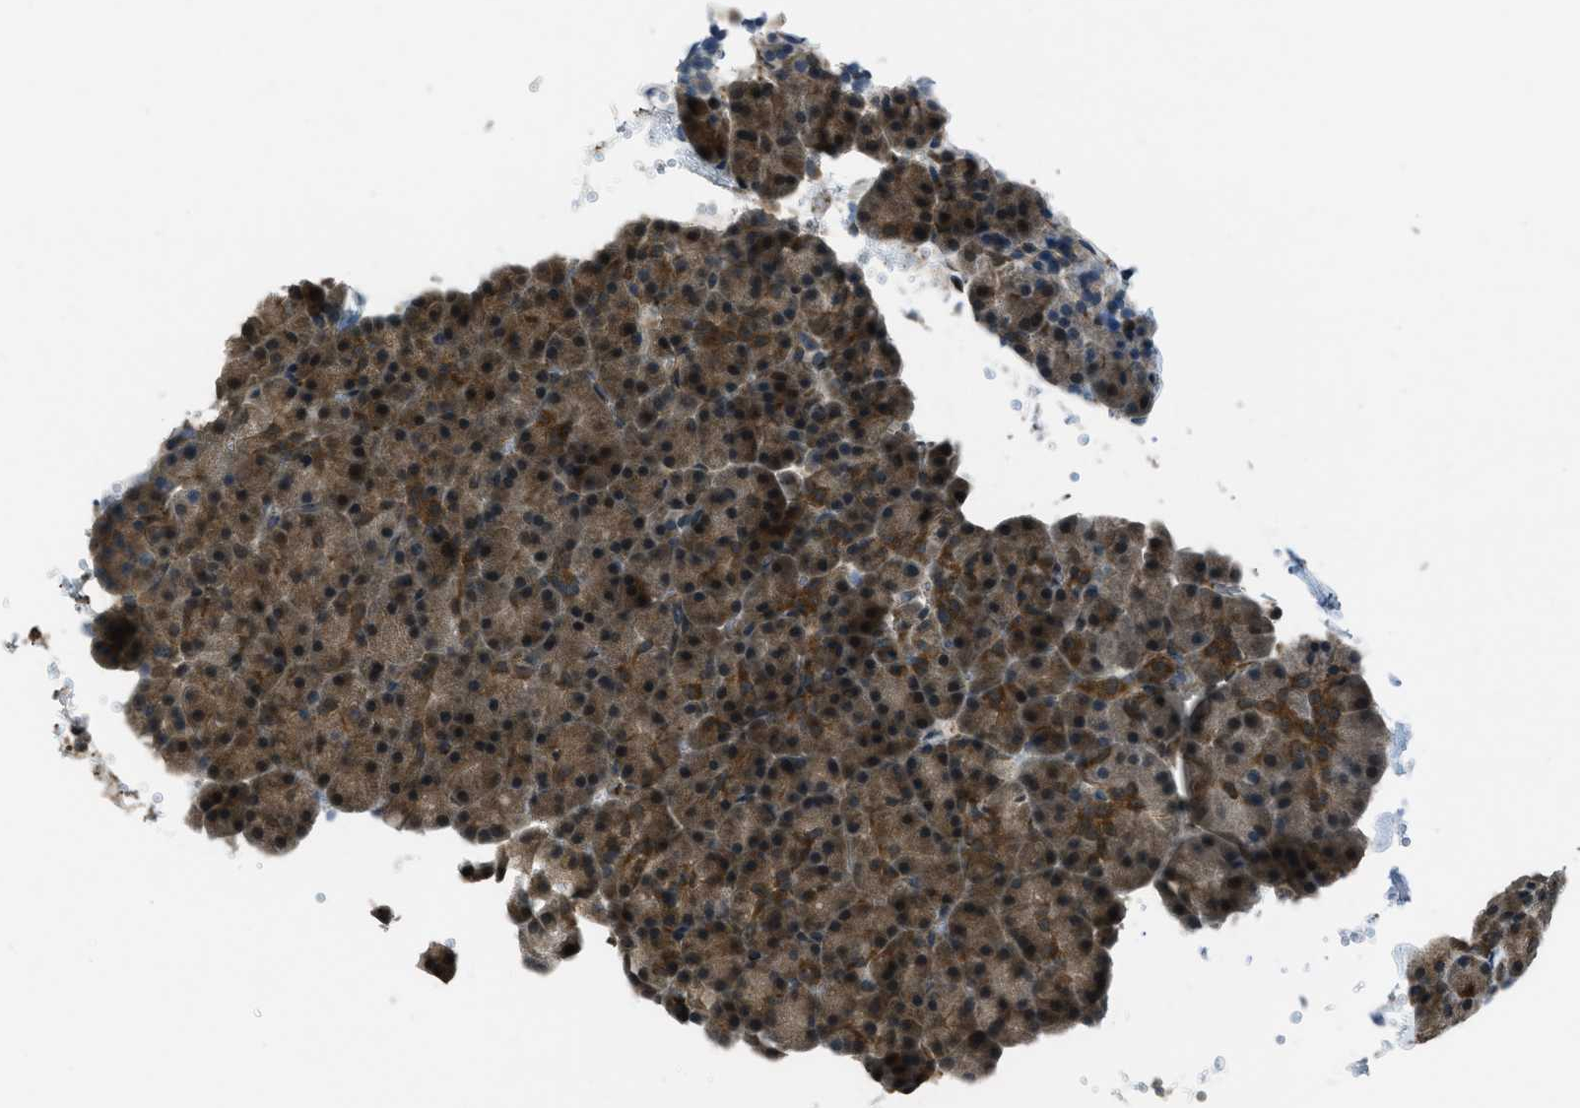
{"staining": {"intensity": "moderate", "quantity": ">75%", "location": "cytoplasmic/membranous,nuclear"}, "tissue": "pancreas", "cell_type": "Exocrine glandular cells", "image_type": "normal", "snomed": [{"axis": "morphology", "description": "Normal tissue, NOS"}, {"axis": "topography", "description": "Pancreas"}], "caption": "Normal pancreas reveals moderate cytoplasmic/membranous,nuclear staining in about >75% of exocrine glandular cells, visualized by immunohistochemistry. The staining was performed using DAB (3,3'-diaminobenzidine), with brown indicating positive protein expression. Nuclei are stained blue with hematoxylin.", "gene": "ASAP2", "patient": {"sex": "female", "age": 35}}